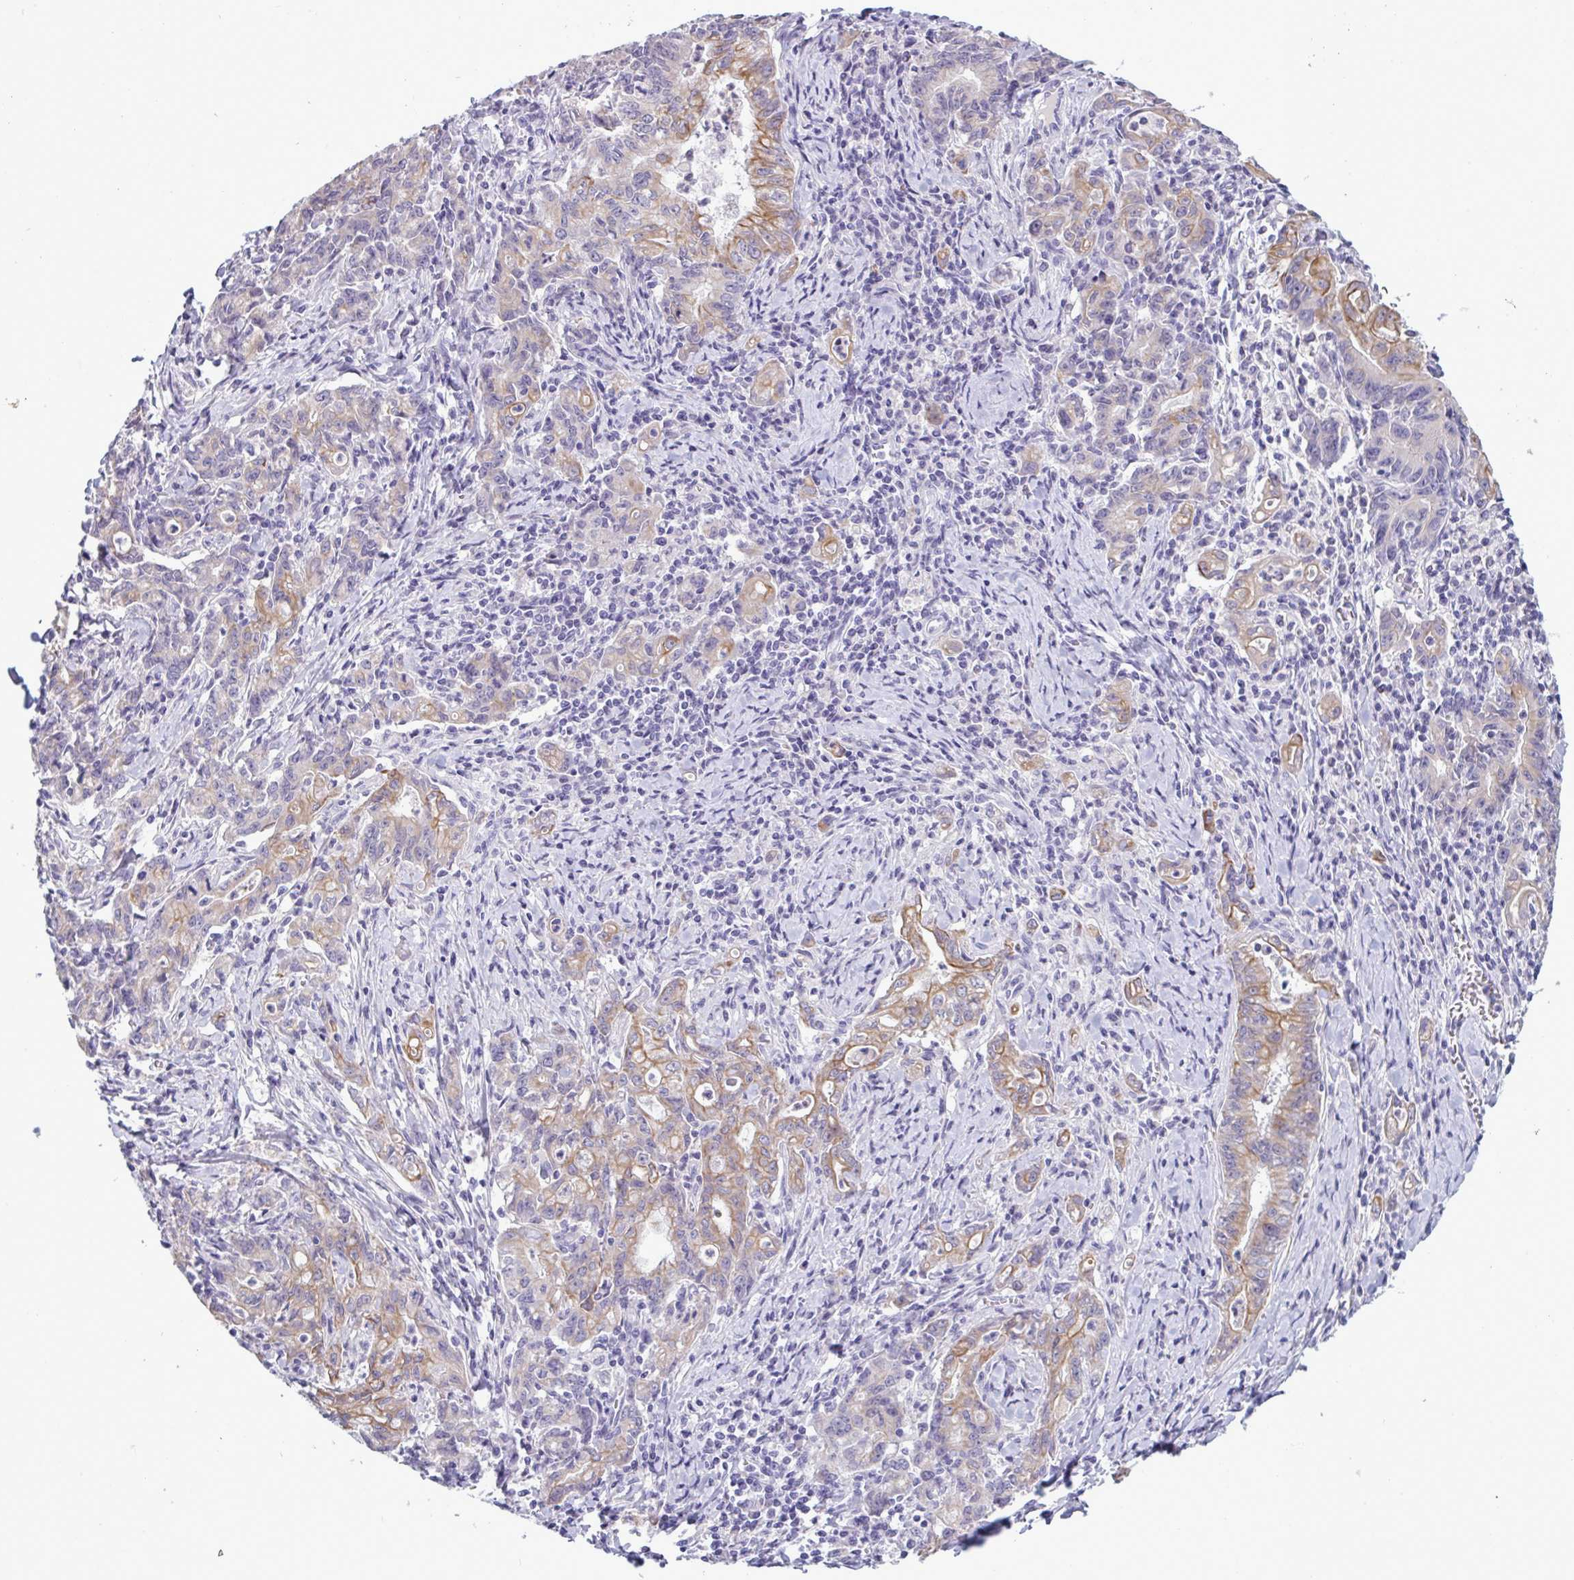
{"staining": {"intensity": "moderate", "quantity": "25%-75%", "location": "cytoplasmic/membranous"}, "tissue": "stomach cancer", "cell_type": "Tumor cells", "image_type": "cancer", "snomed": [{"axis": "morphology", "description": "Adenocarcinoma, NOS"}, {"axis": "topography", "description": "Stomach, upper"}], "caption": "Stomach cancer stained for a protein (brown) reveals moderate cytoplasmic/membranous positive expression in approximately 25%-75% of tumor cells.", "gene": "TENT5D", "patient": {"sex": "female", "age": 79}}